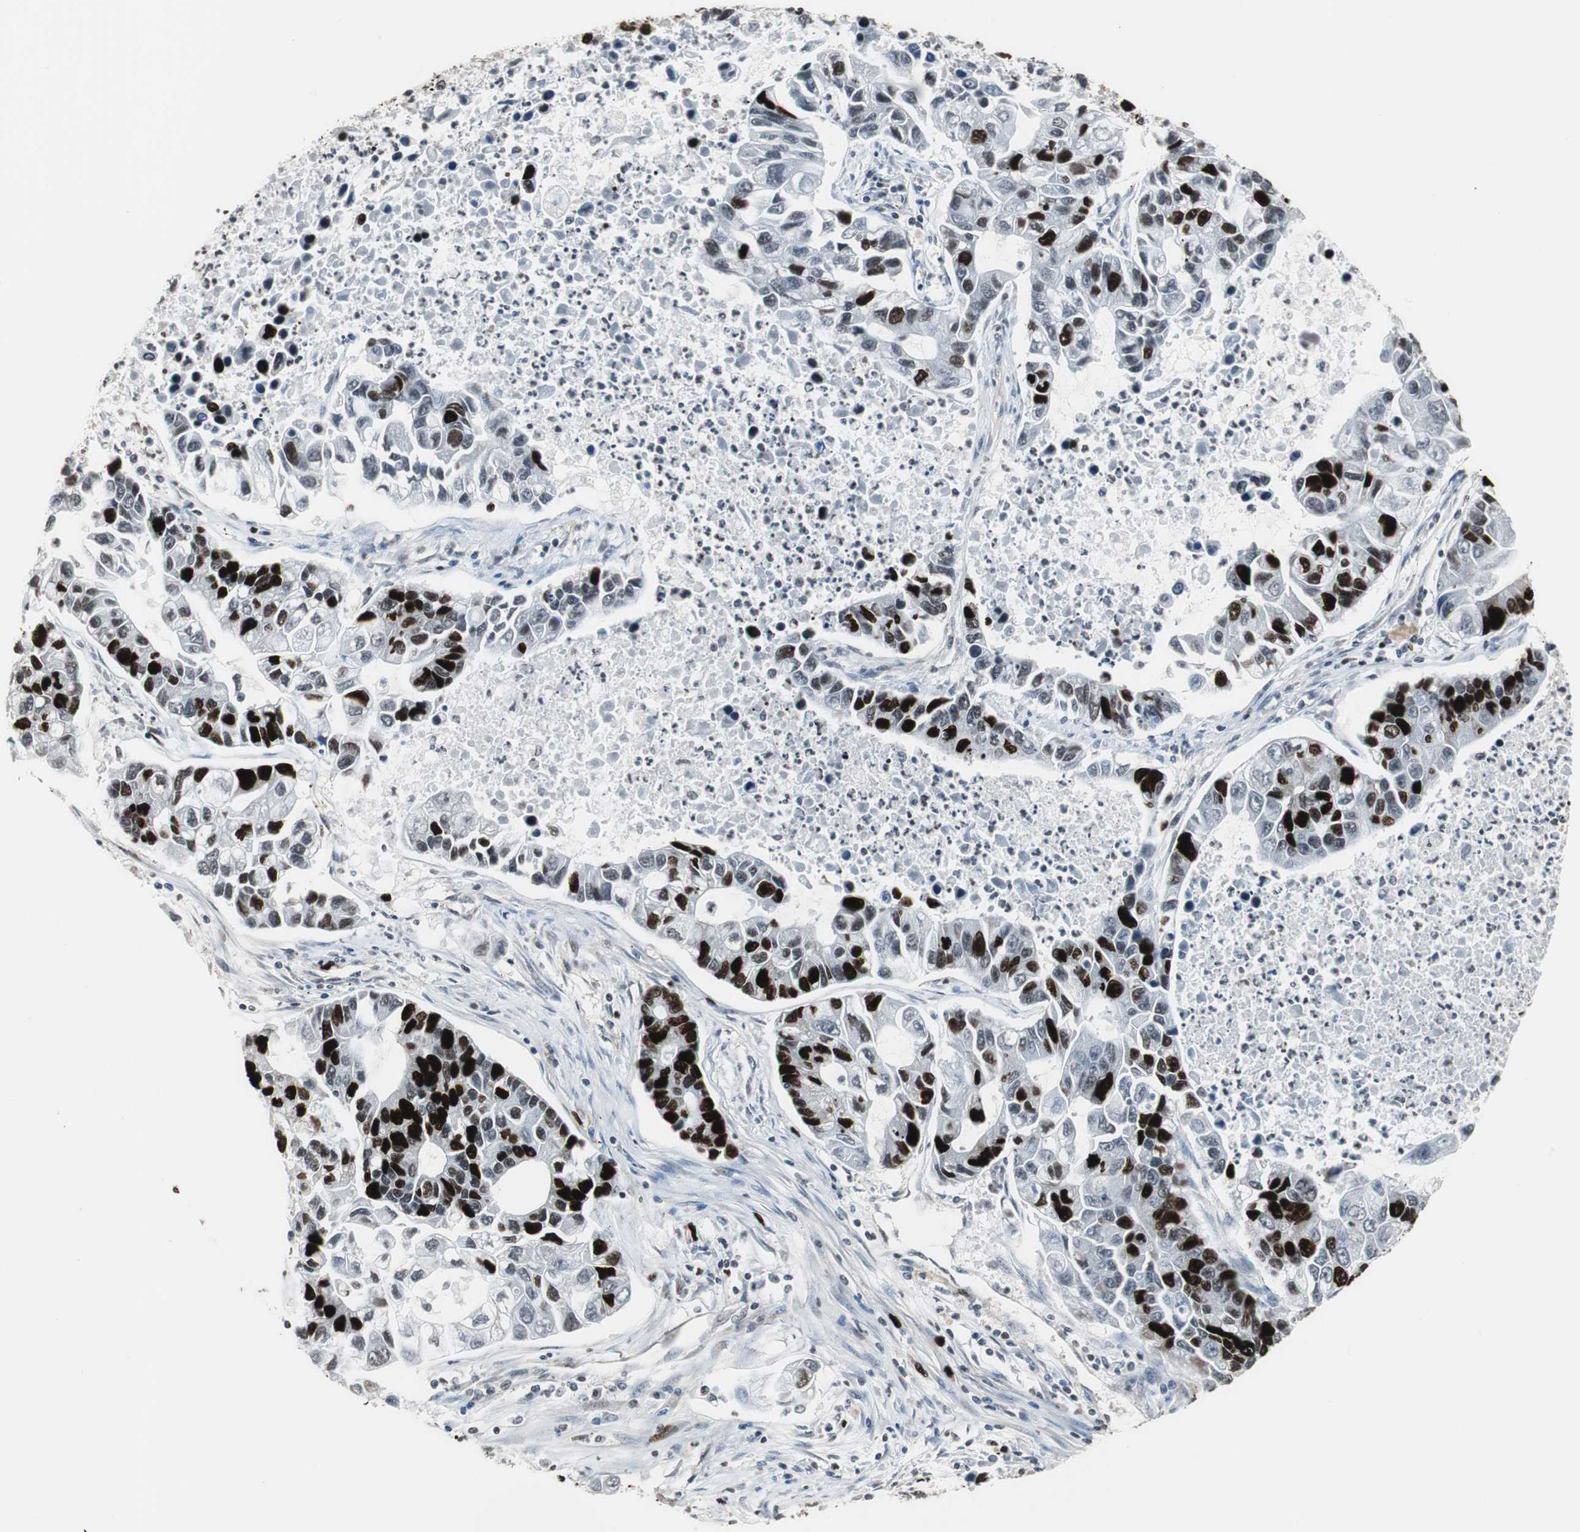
{"staining": {"intensity": "strong", "quantity": "25%-75%", "location": "nuclear"}, "tissue": "lung cancer", "cell_type": "Tumor cells", "image_type": "cancer", "snomed": [{"axis": "morphology", "description": "Adenocarcinoma, NOS"}, {"axis": "topography", "description": "Lung"}], "caption": "An immunohistochemistry (IHC) image of neoplastic tissue is shown. Protein staining in brown highlights strong nuclear positivity in adenocarcinoma (lung) within tumor cells.", "gene": "TOP2A", "patient": {"sex": "female", "age": 51}}